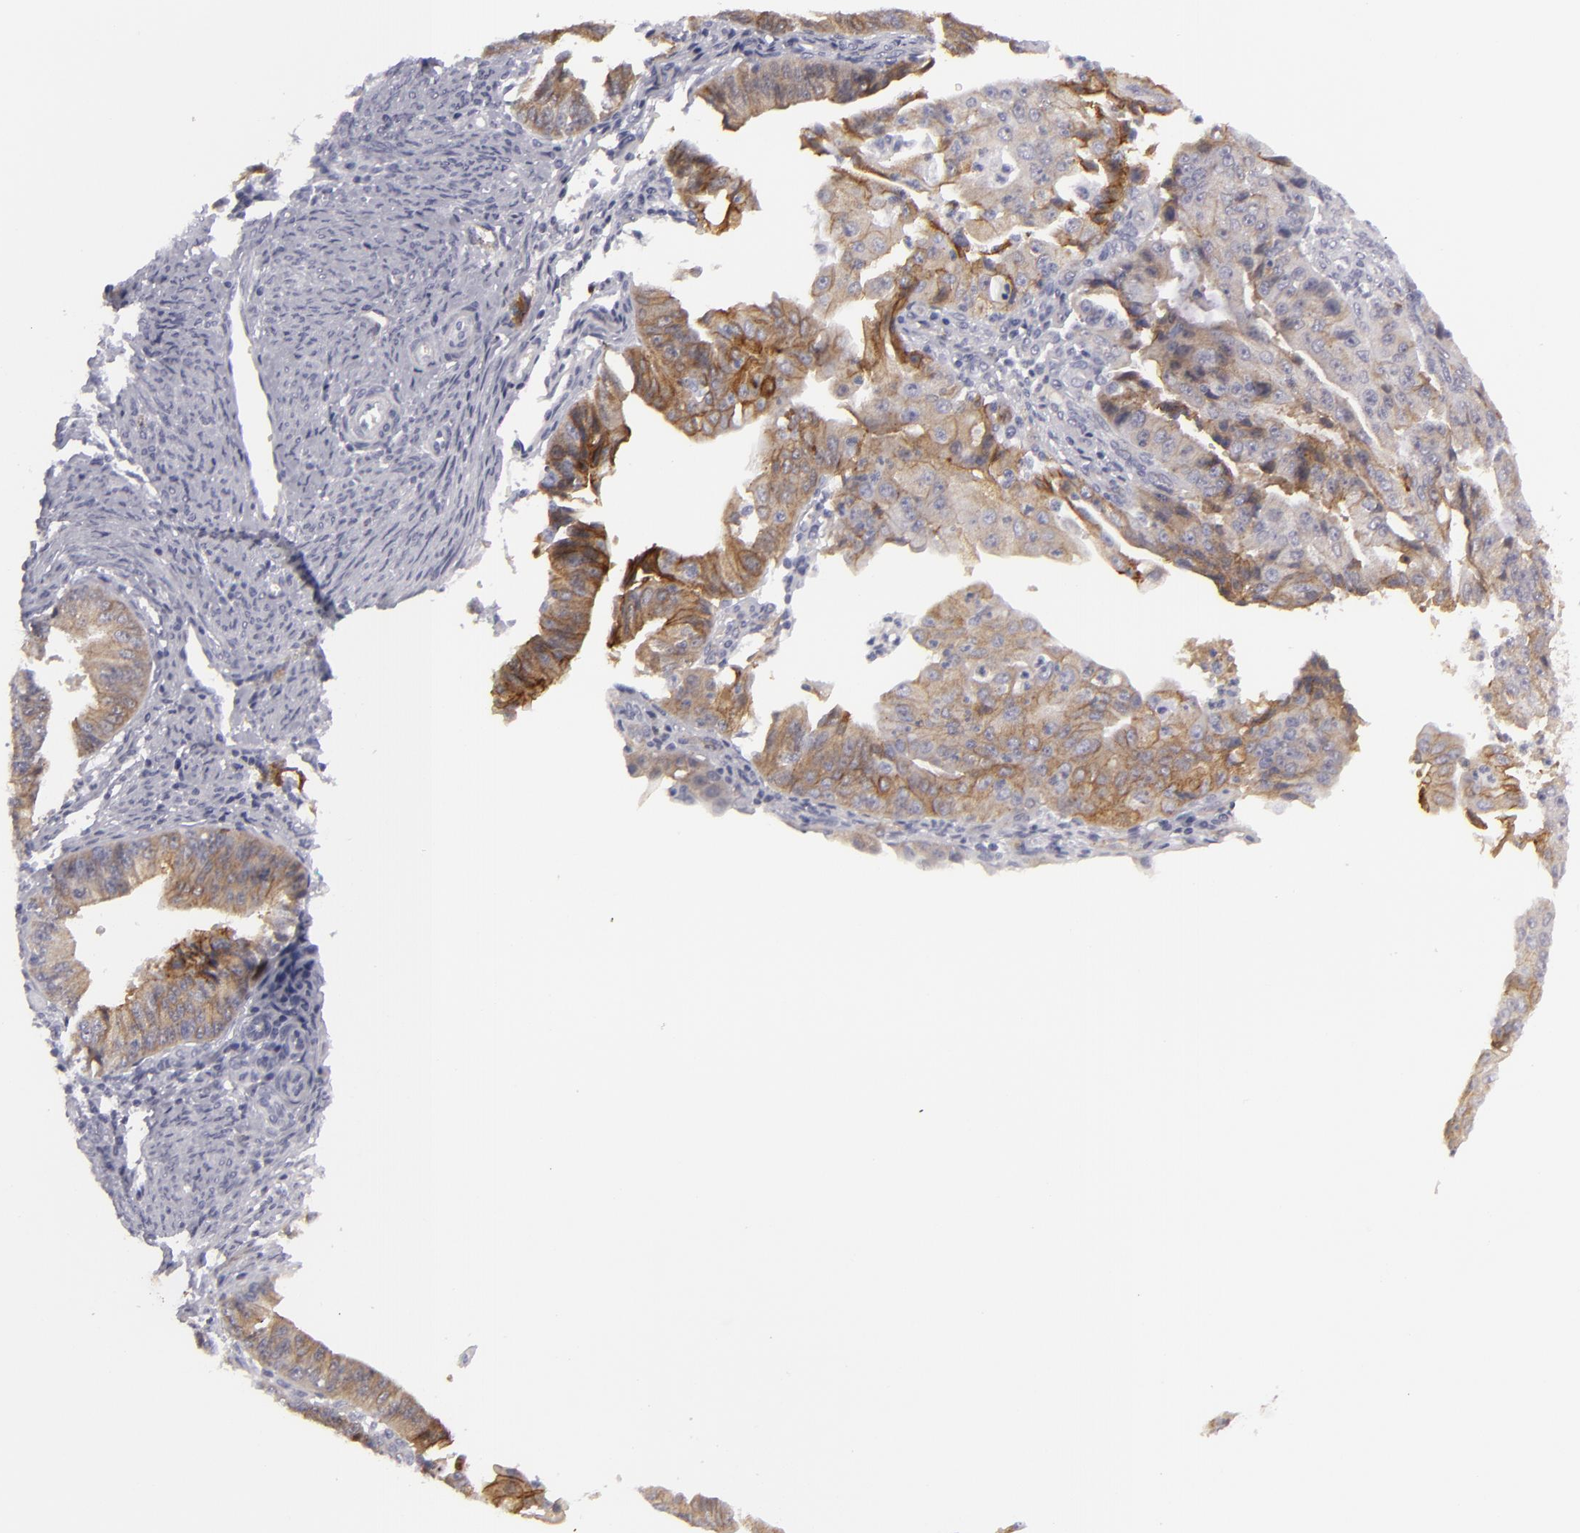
{"staining": {"intensity": "moderate", "quantity": ">75%", "location": "cytoplasmic/membranous"}, "tissue": "endometrial cancer", "cell_type": "Tumor cells", "image_type": "cancer", "snomed": [{"axis": "morphology", "description": "Adenocarcinoma, NOS"}, {"axis": "topography", "description": "Endometrium"}], "caption": "Endometrial cancer (adenocarcinoma) stained with DAB (3,3'-diaminobenzidine) IHC displays medium levels of moderate cytoplasmic/membranous staining in about >75% of tumor cells. The protein of interest is stained brown, and the nuclei are stained in blue (DAB (3,3'-diaminobenzidine) IHC with brightfield microscopy, high magnification).", "gene": "JUP", "patient": {"sex": "female", "age": 56}}